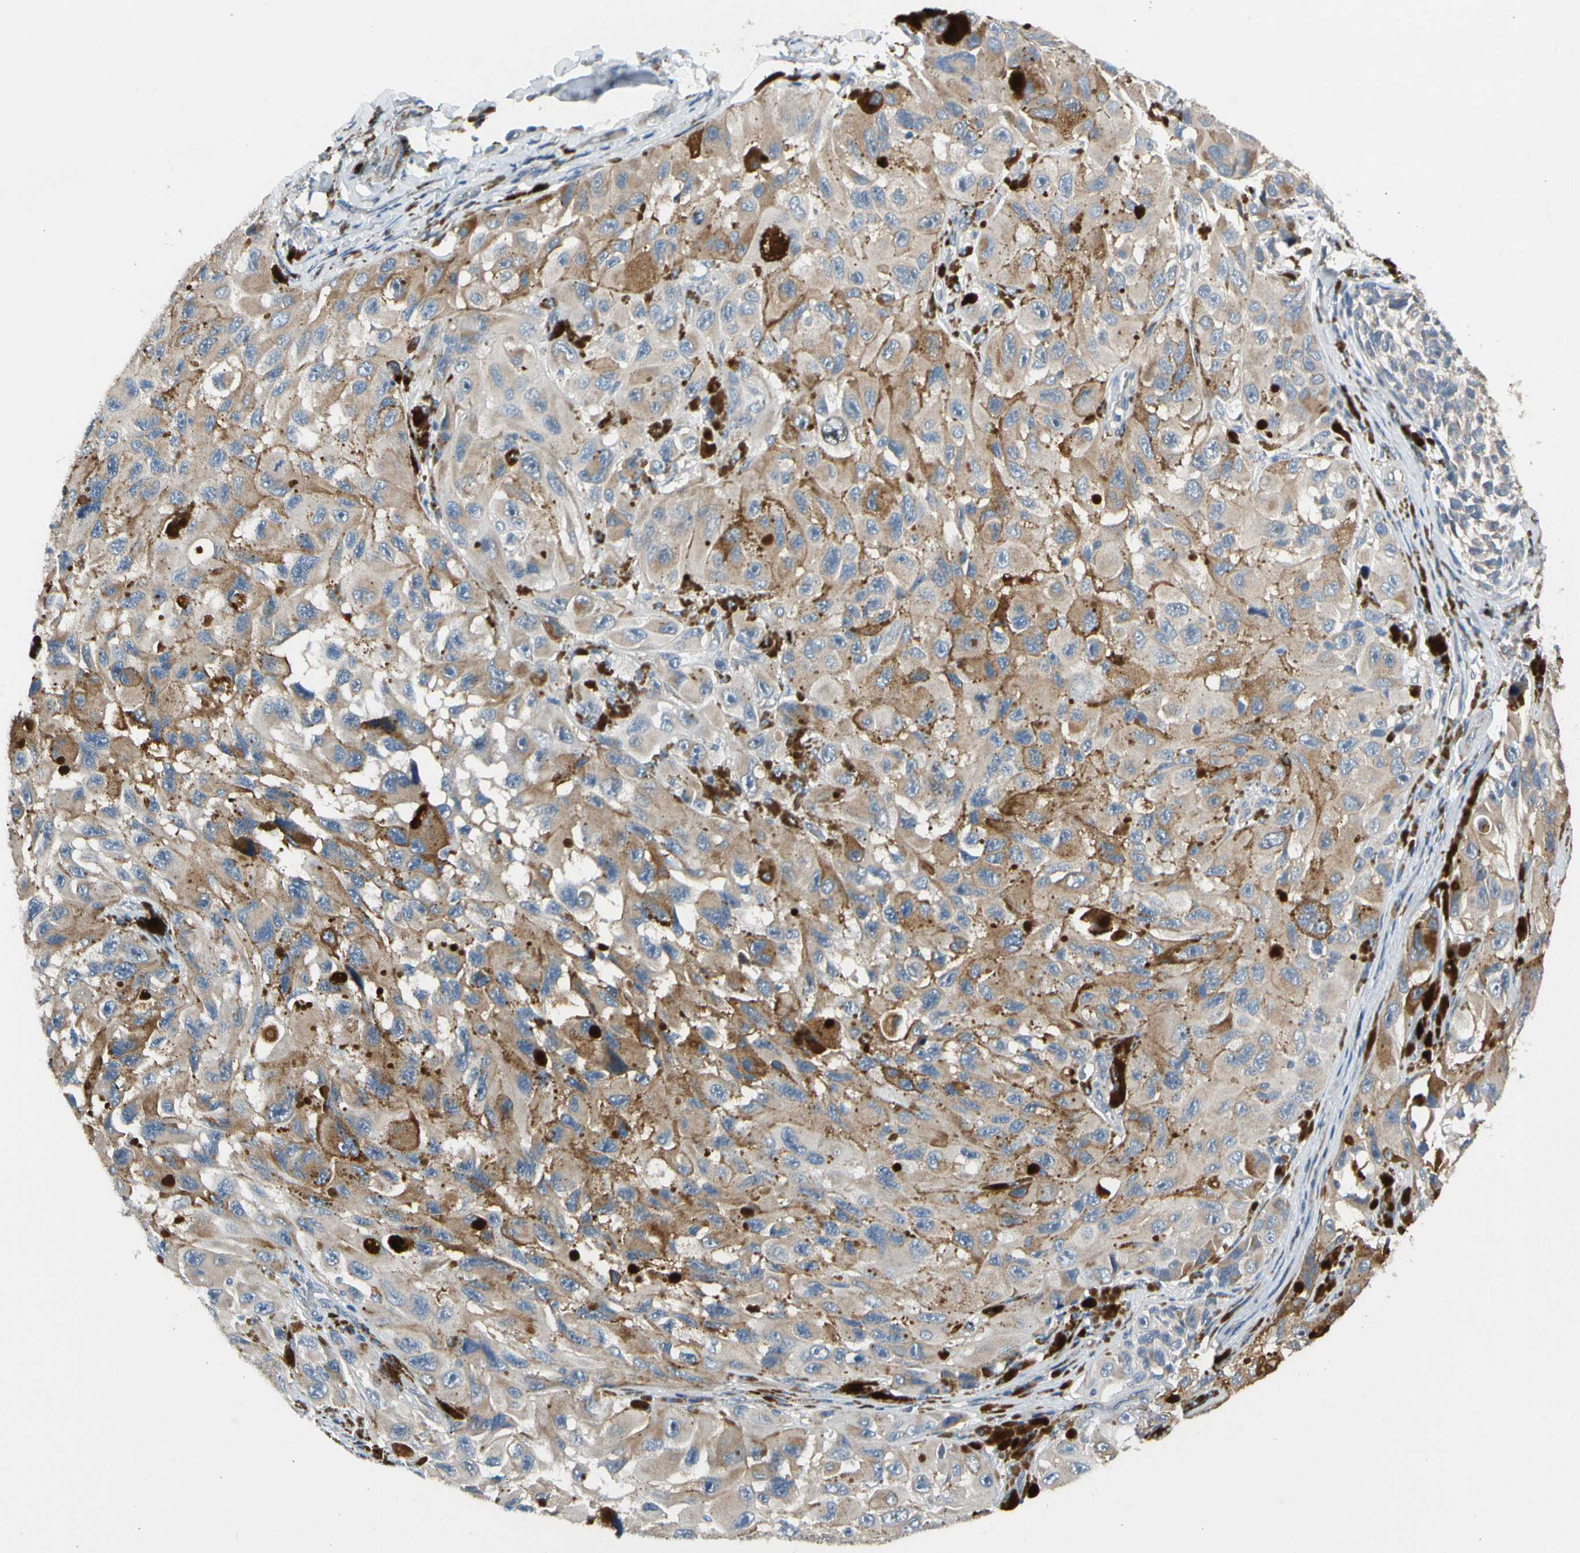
{"staining": {"intensity": "moderate", "quantity": ">75%", "location": "cytoplasmic/membranous"}, "tissue": "melanoma", "cell_type": "Tumor cells", "image_type": "cancer", "snomed": [{"axis": "morphology", "description": "Malignant melanoma, NOS"}, {"axis": "topography", "description": "Skin"}], "caption": "Immunohistochemical staining of human melanoma demonstrates moderate cytoplasmic/membranous protein expression in about >75% of tumor cells. (Brightfield microscopy of DAB IHC at high magnification).", "gene": "NPHP3", "patient": {"sex": "female", "age": 73}}